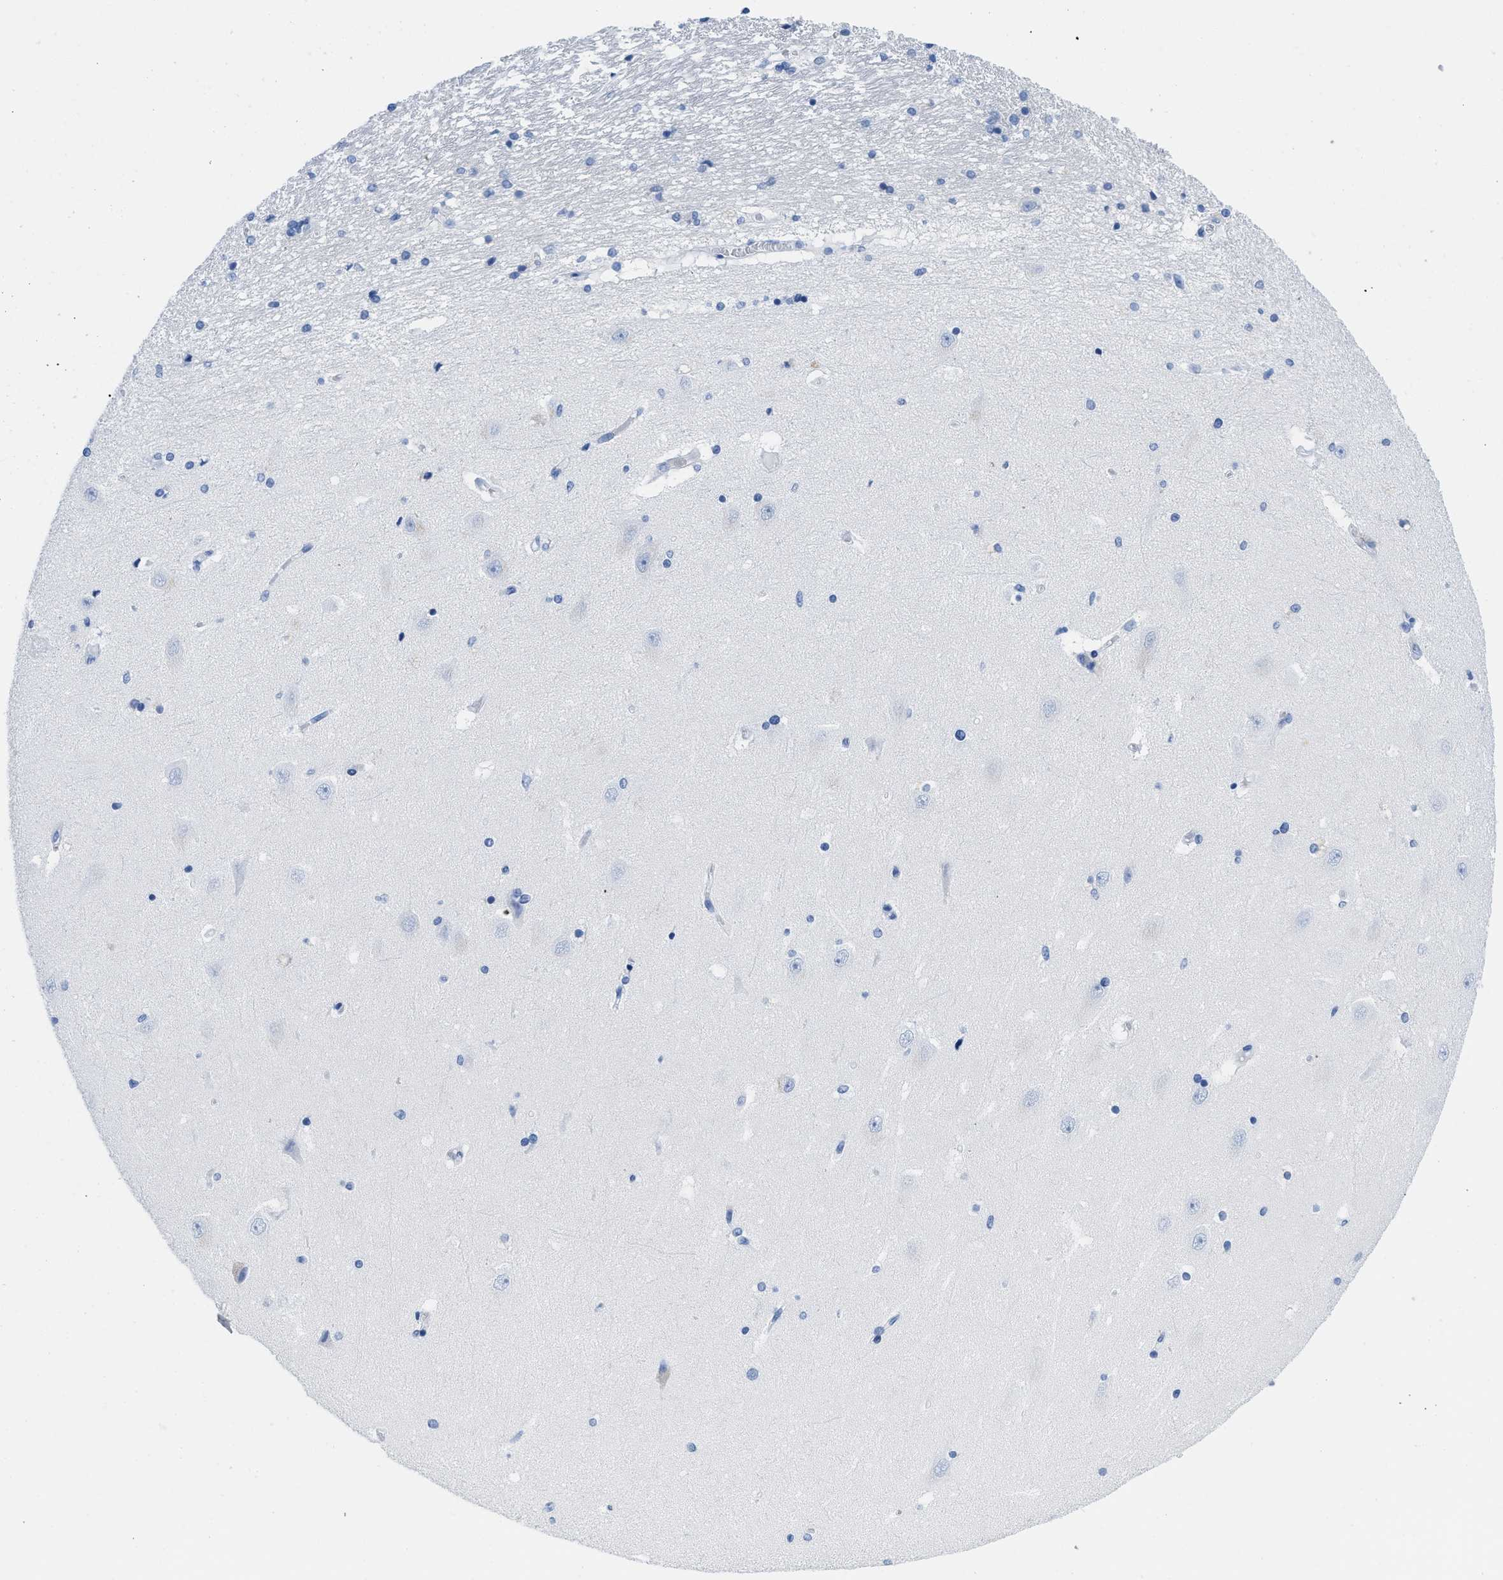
{"staining": {"intensity": "negative", "quantity": "none", "location": "none"}, "tissue": "hippocampus", "cell_type": "Glial cells", "image_type": "normal", "snomed": [{"axis": "morphology", "description": "Normal tissue, NOS"}, {"axis": "topography", "description": "Hippocampus"}], "caption": "Immunohistochemical staining of normal hippocampus reveals no significant staining in glial cells.", "gene": "CR1", "patient": {"sex": "female", "age": 54}}